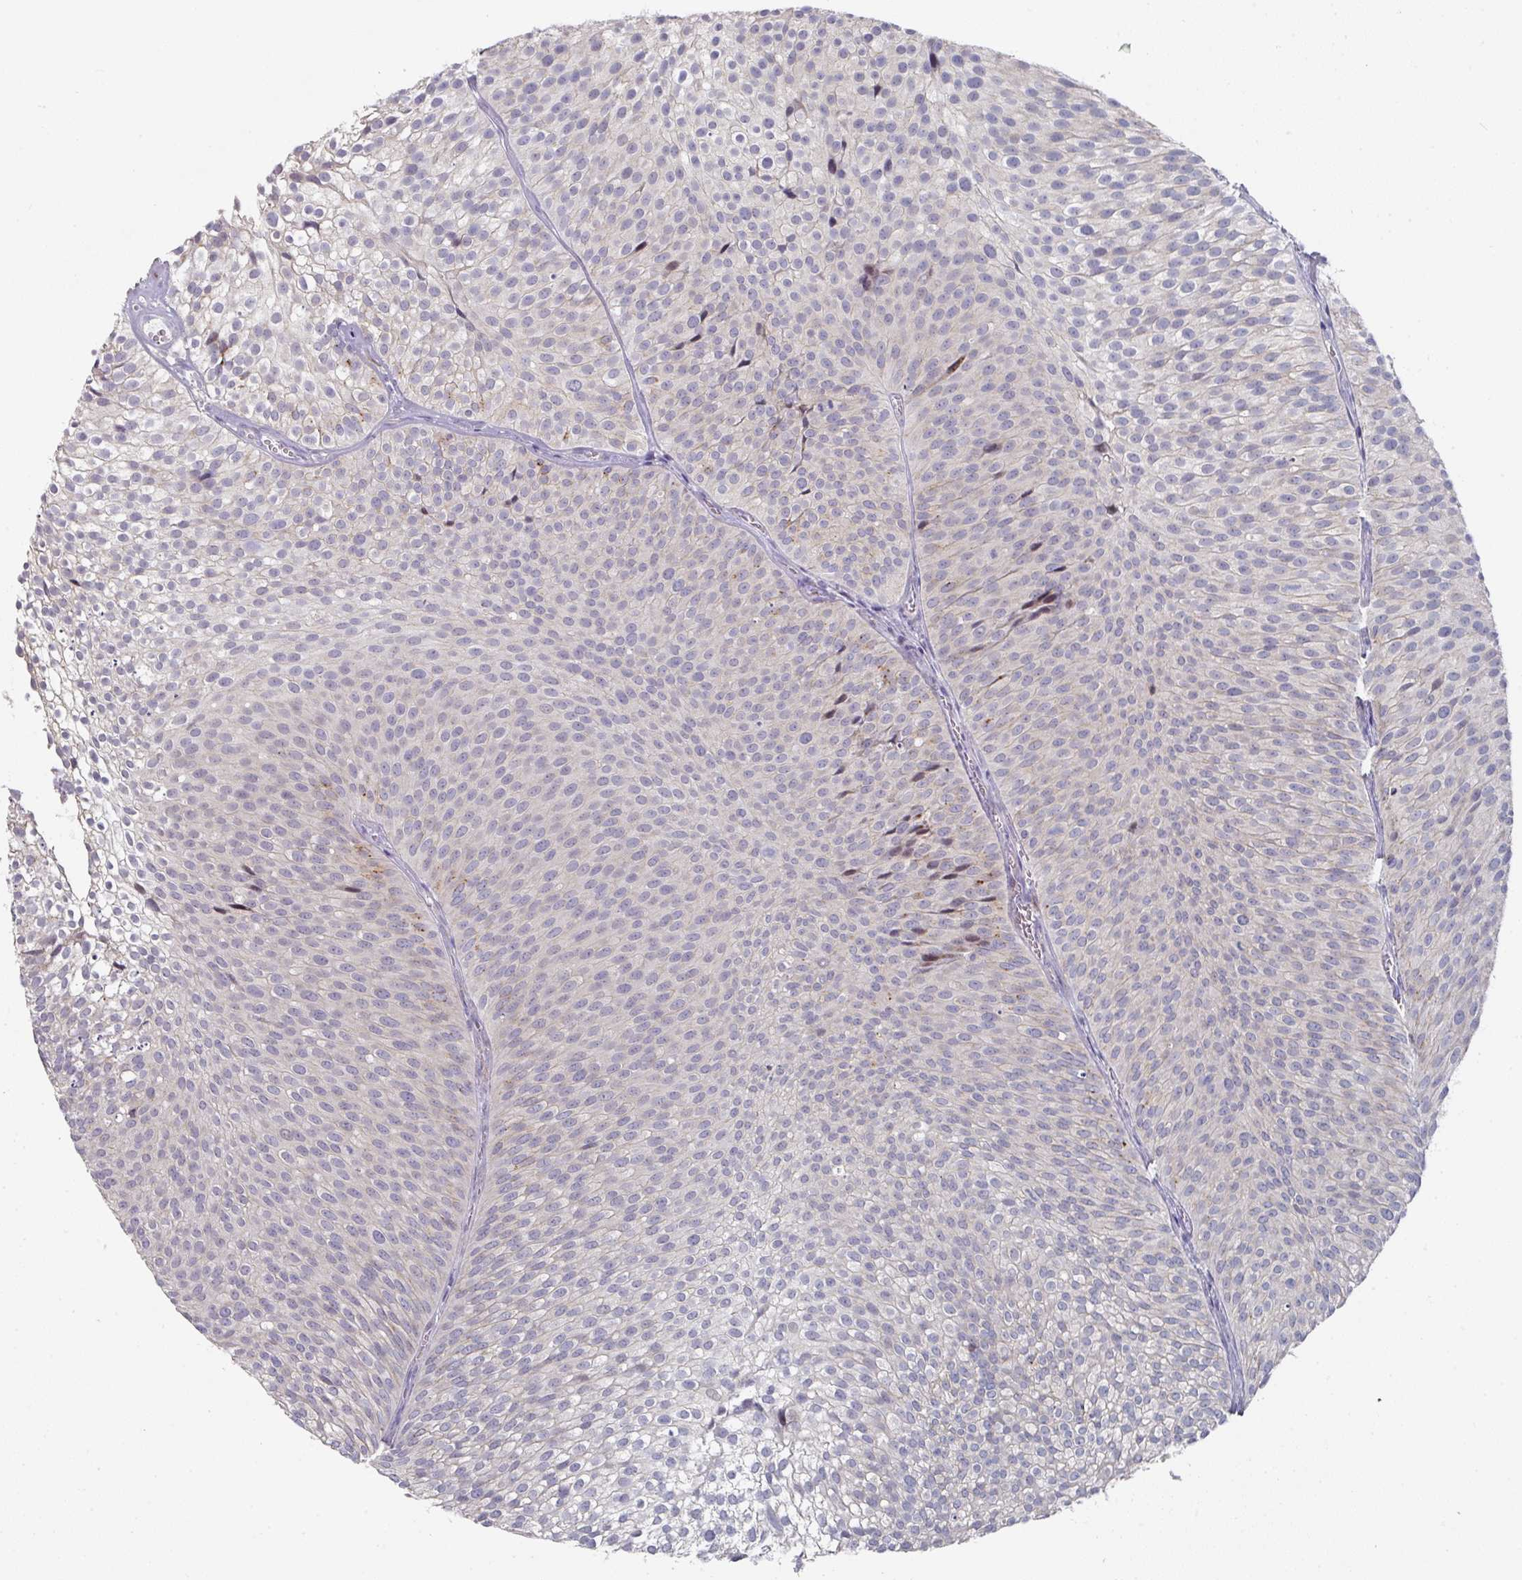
{"staining": {"intensity": "negative", "quantity": "none", "location": "none"}, "tissue": "urothelial cancer", "cell_type": "Tumor cells", "image_type": "cancer", "snomed": [{"axis": "morphology", "description": "Urothelial carcinoma, Low grade"}, {"axis": "topography", "description": "Urinary bladder"}], "caption": "A high-resolution micrograph shows immunohistochemistry staining of urothelial carcinoma (low-grade), which reveals no significant staining in tumor cells.", "gene": "NT5C1A", "patient": {"sex": "male", "age": 91}}